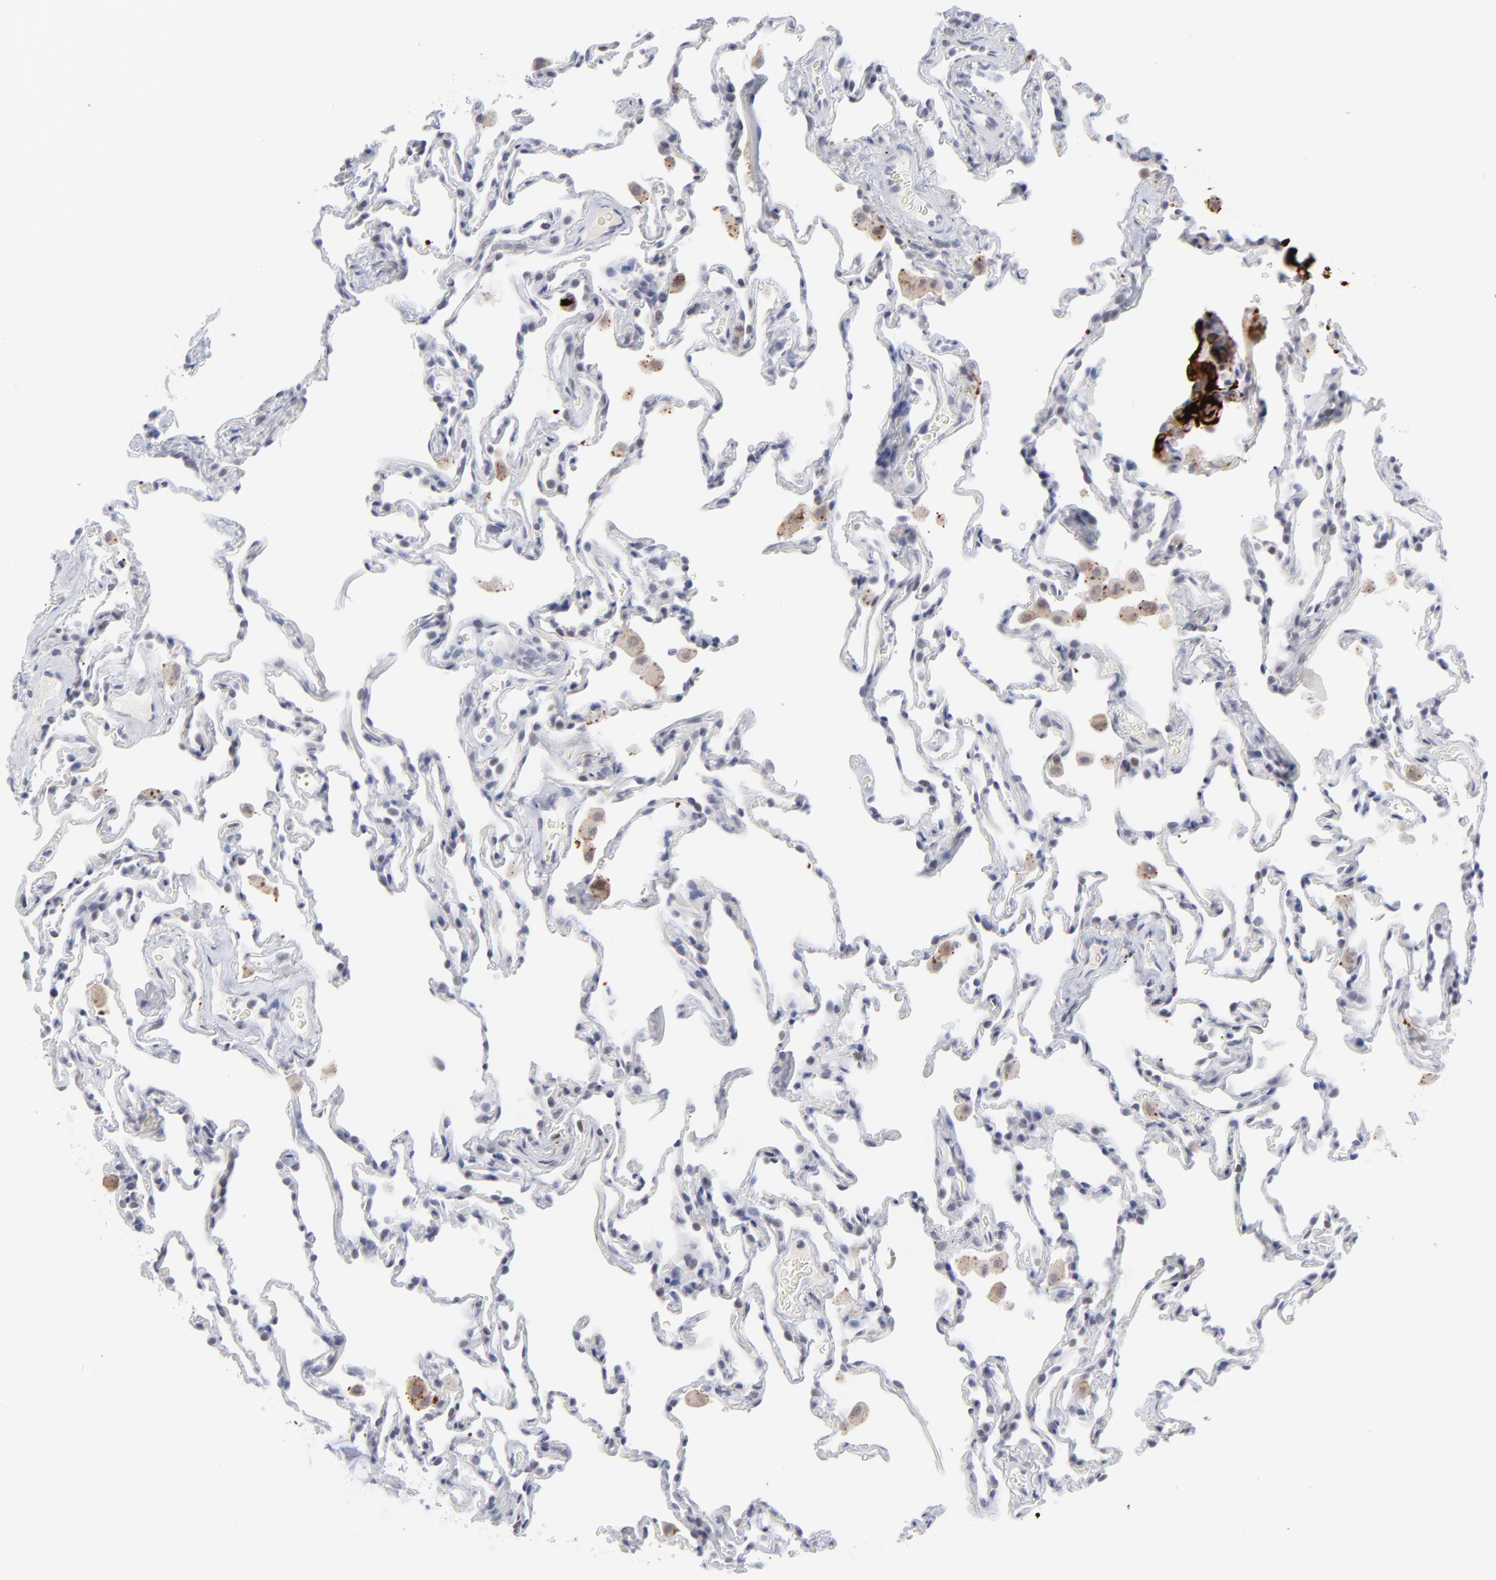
{"staining": {"intensity": "negative", "quantity": "none", "location": "none"}, "tissue": "lung", "cell_type": "Alveolar cells", "image_type": "normal", "snomed": [{"axis": "morphology", "description": "Normal tissue, NOS"}, {"axis": "morphology", "description": "Soft tissue tumor metastatic"}, {"axis": "topography", "description": "Lung"}], "caption": "Immunohistochemistry histopathology image of normal lung stained for a protein (brown), which shows no positivity in alveolar cells.", "gene": "CCR2", "patient": {"sex": "male", "age": 59}}